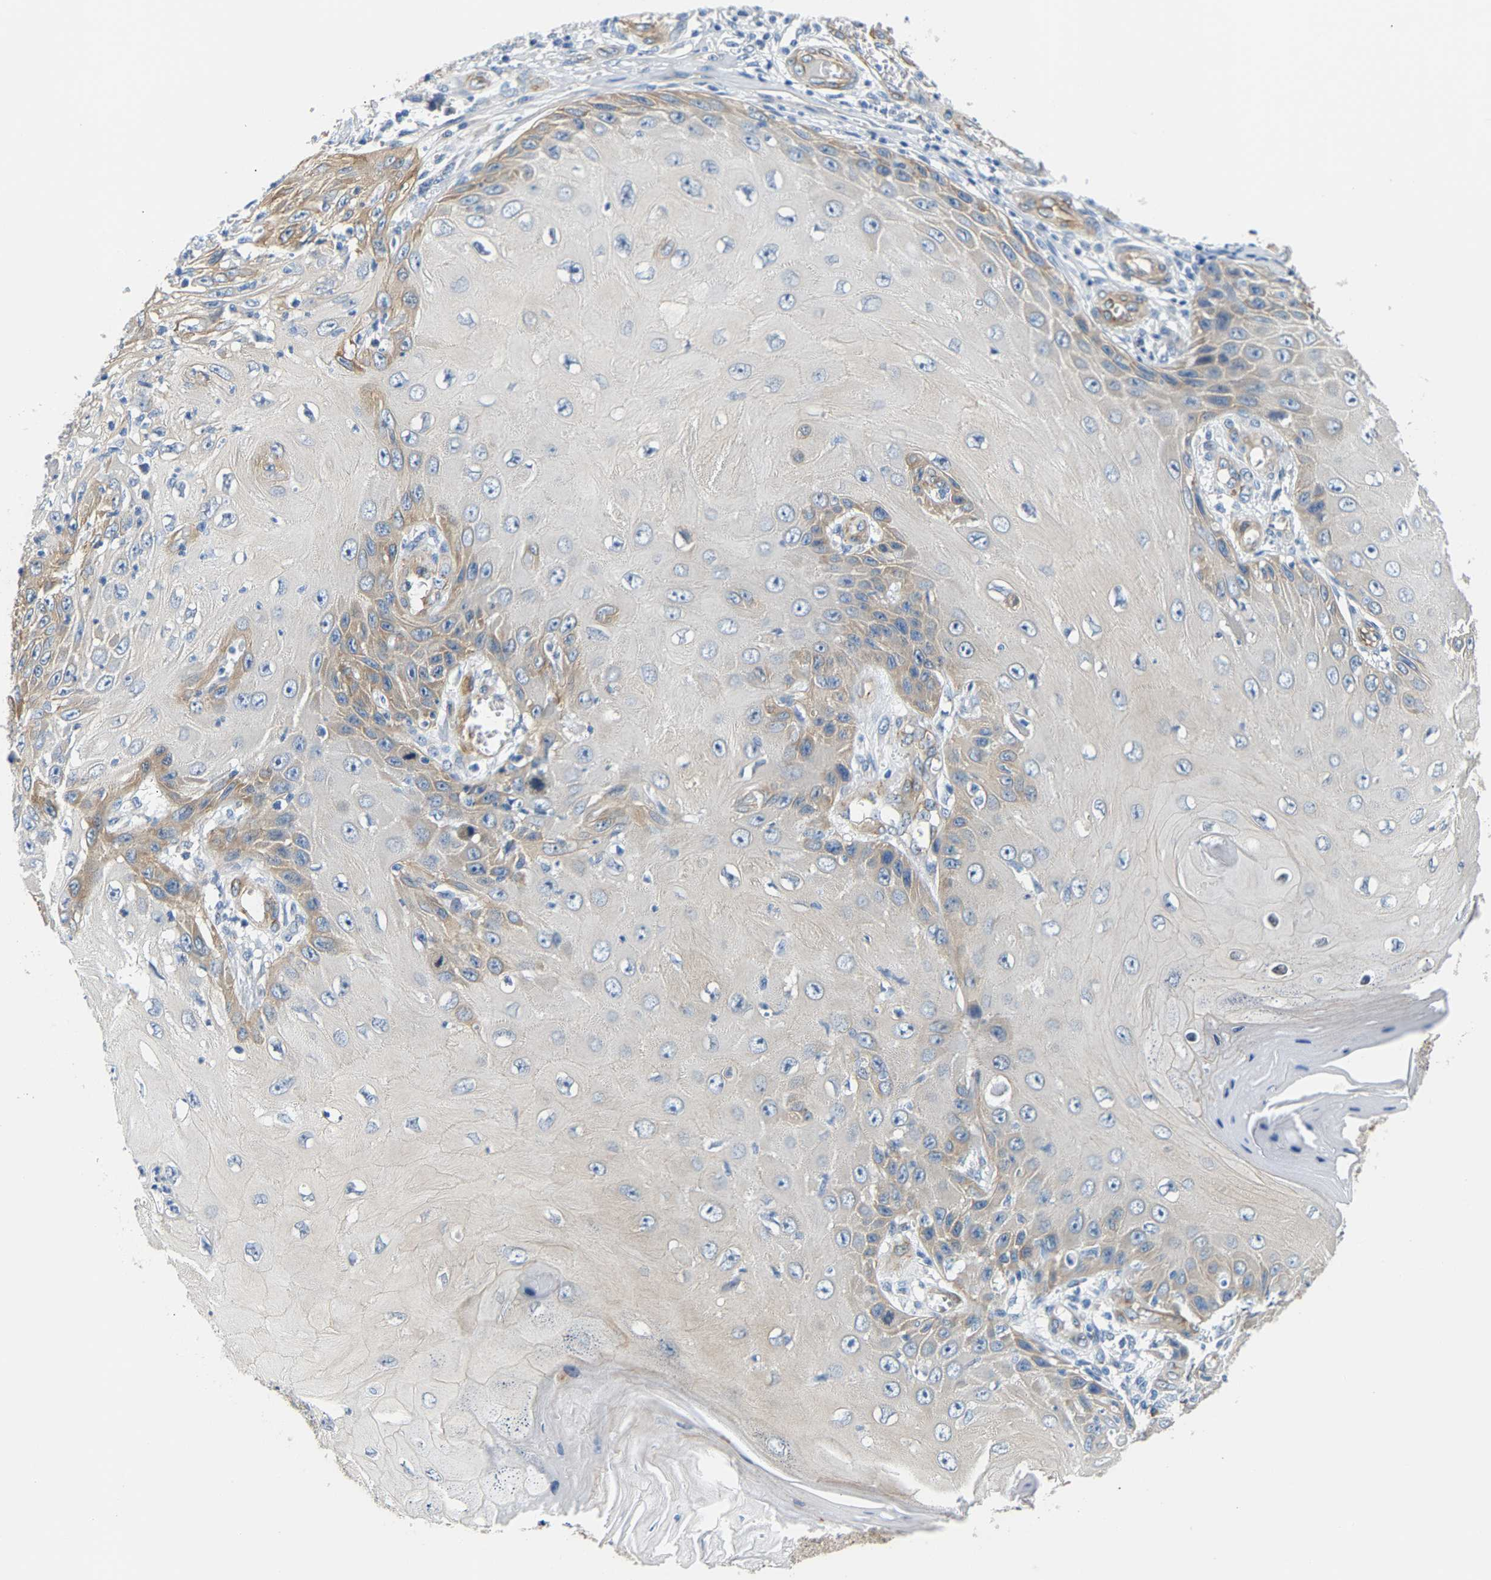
{"staining": {"intensity": "weak", "quantity": "<25%", "location": "cytoplasmic/membranous"}, "tissue": "skin cancer", "cell_type": "Tumor cells", "image_type": "cancer", "snomed": [{"axis": "morphology", "description": "Squamous cell carcinoma, NOS"}, {"axis": "topography", "description": "Skin"}], "caption": "Immunohistochemistry (IHC) of human skin cancer (squamous cell carcinoma) exhibits no positivity in tumor cells. (Stains: DAB immunohistochemistry with hematoxylin counter stain, Microscopy: brightfield microscopy at high magnification).", "gene": "PAWR", "patient": {"sex": "female", "age": 73}}